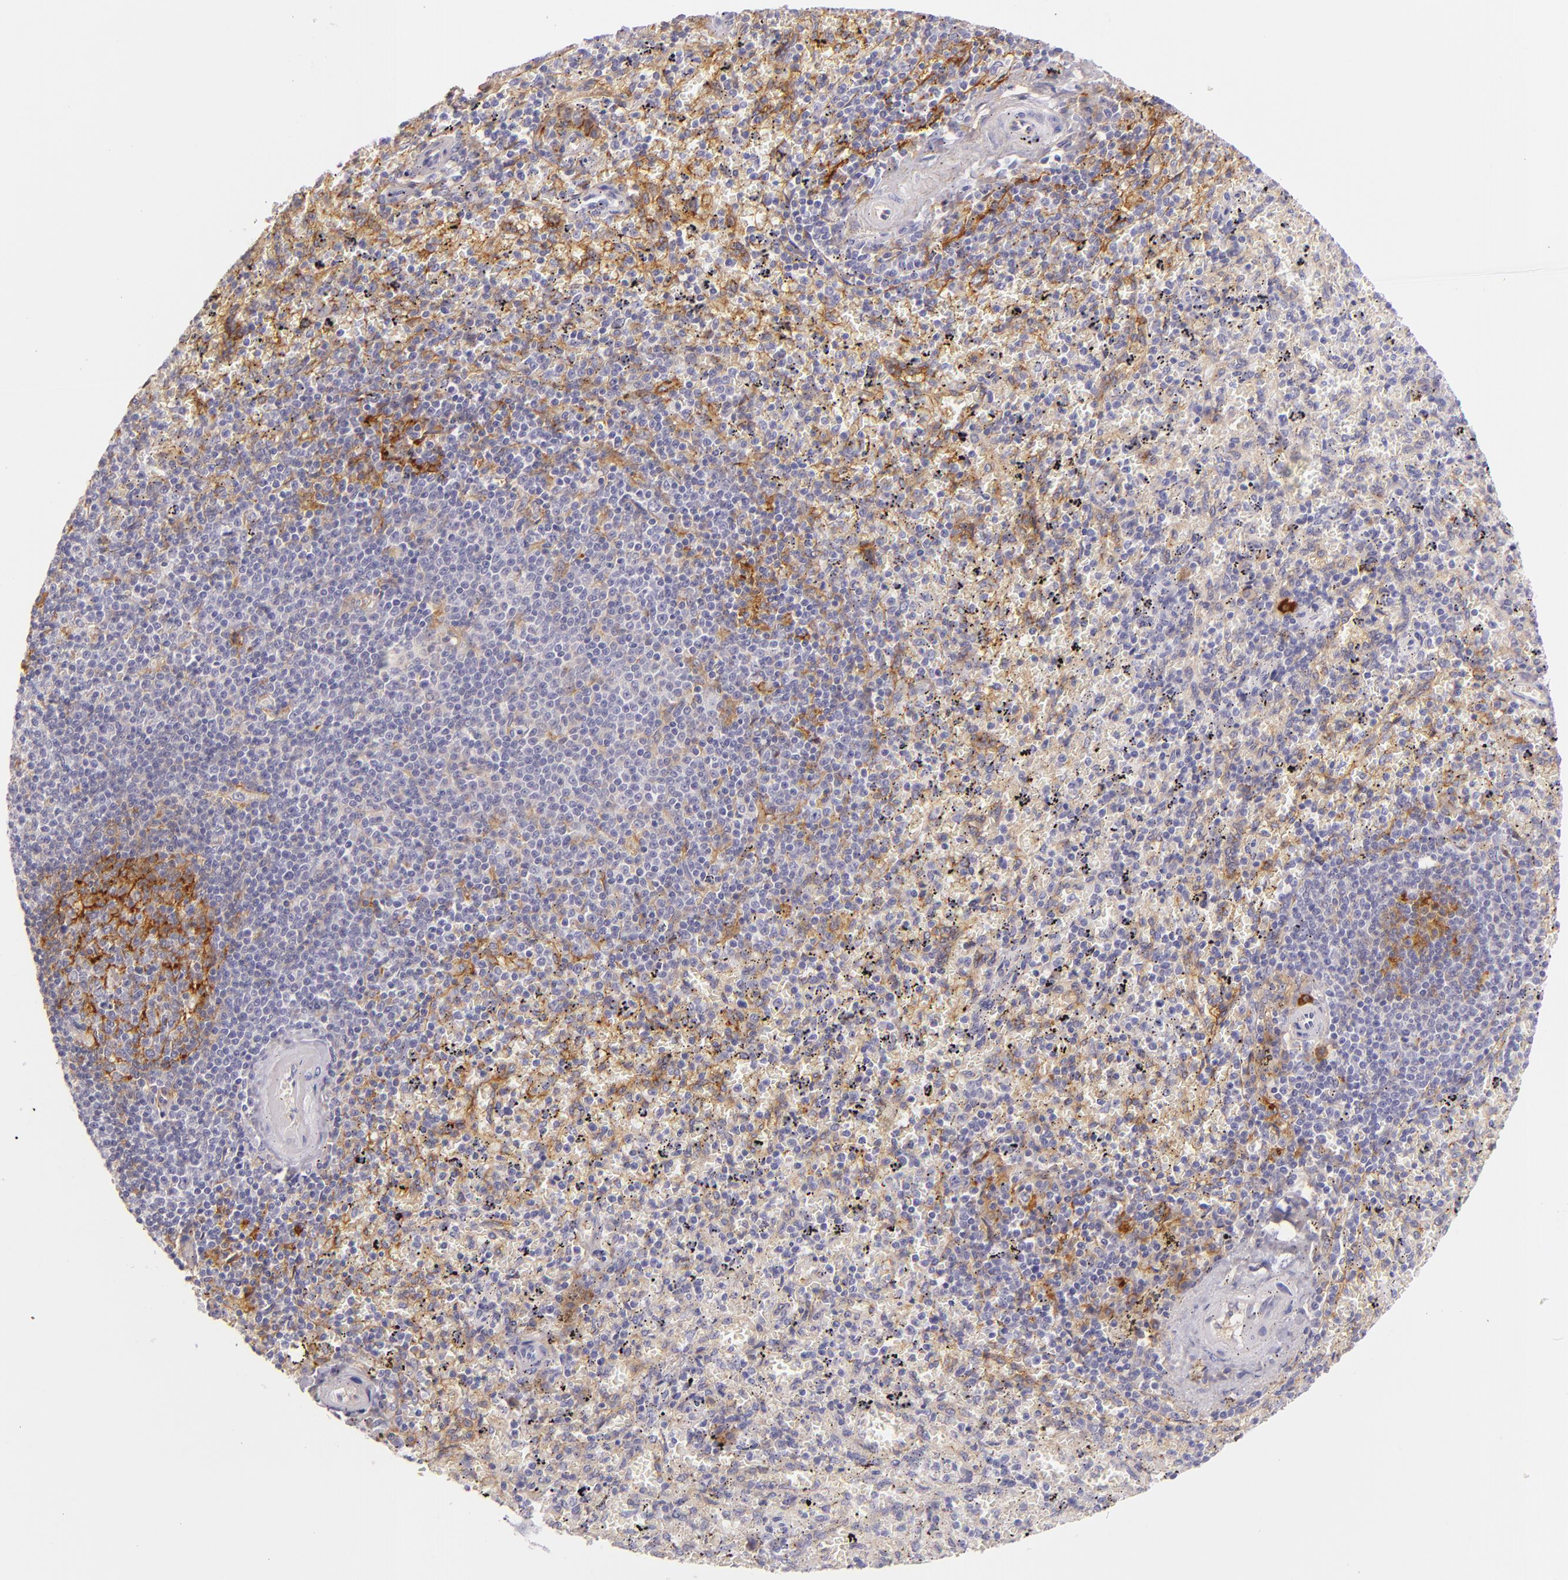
{"staining": {"intensity": "moderate", "quantity": "<25%", "location": "cytoplasmic/membranous"}, "tissue": "spleen", "cell_type": "Cells in red pulp", "image_type": "normal", "snomed": [{"axis": "morphology", "description": "Normal tissue, NOS"}, {"axis": "topography", "description": "Spleen"}], "caption": "Immunohistochemistry (IHC) of normal human spleen displays low levels of moderate cytoplasmic/membranous expression in approximately <25% of cells in red pulp.", "gene": "ICAM1", "patient": {"sex": "female", "age": 43}}